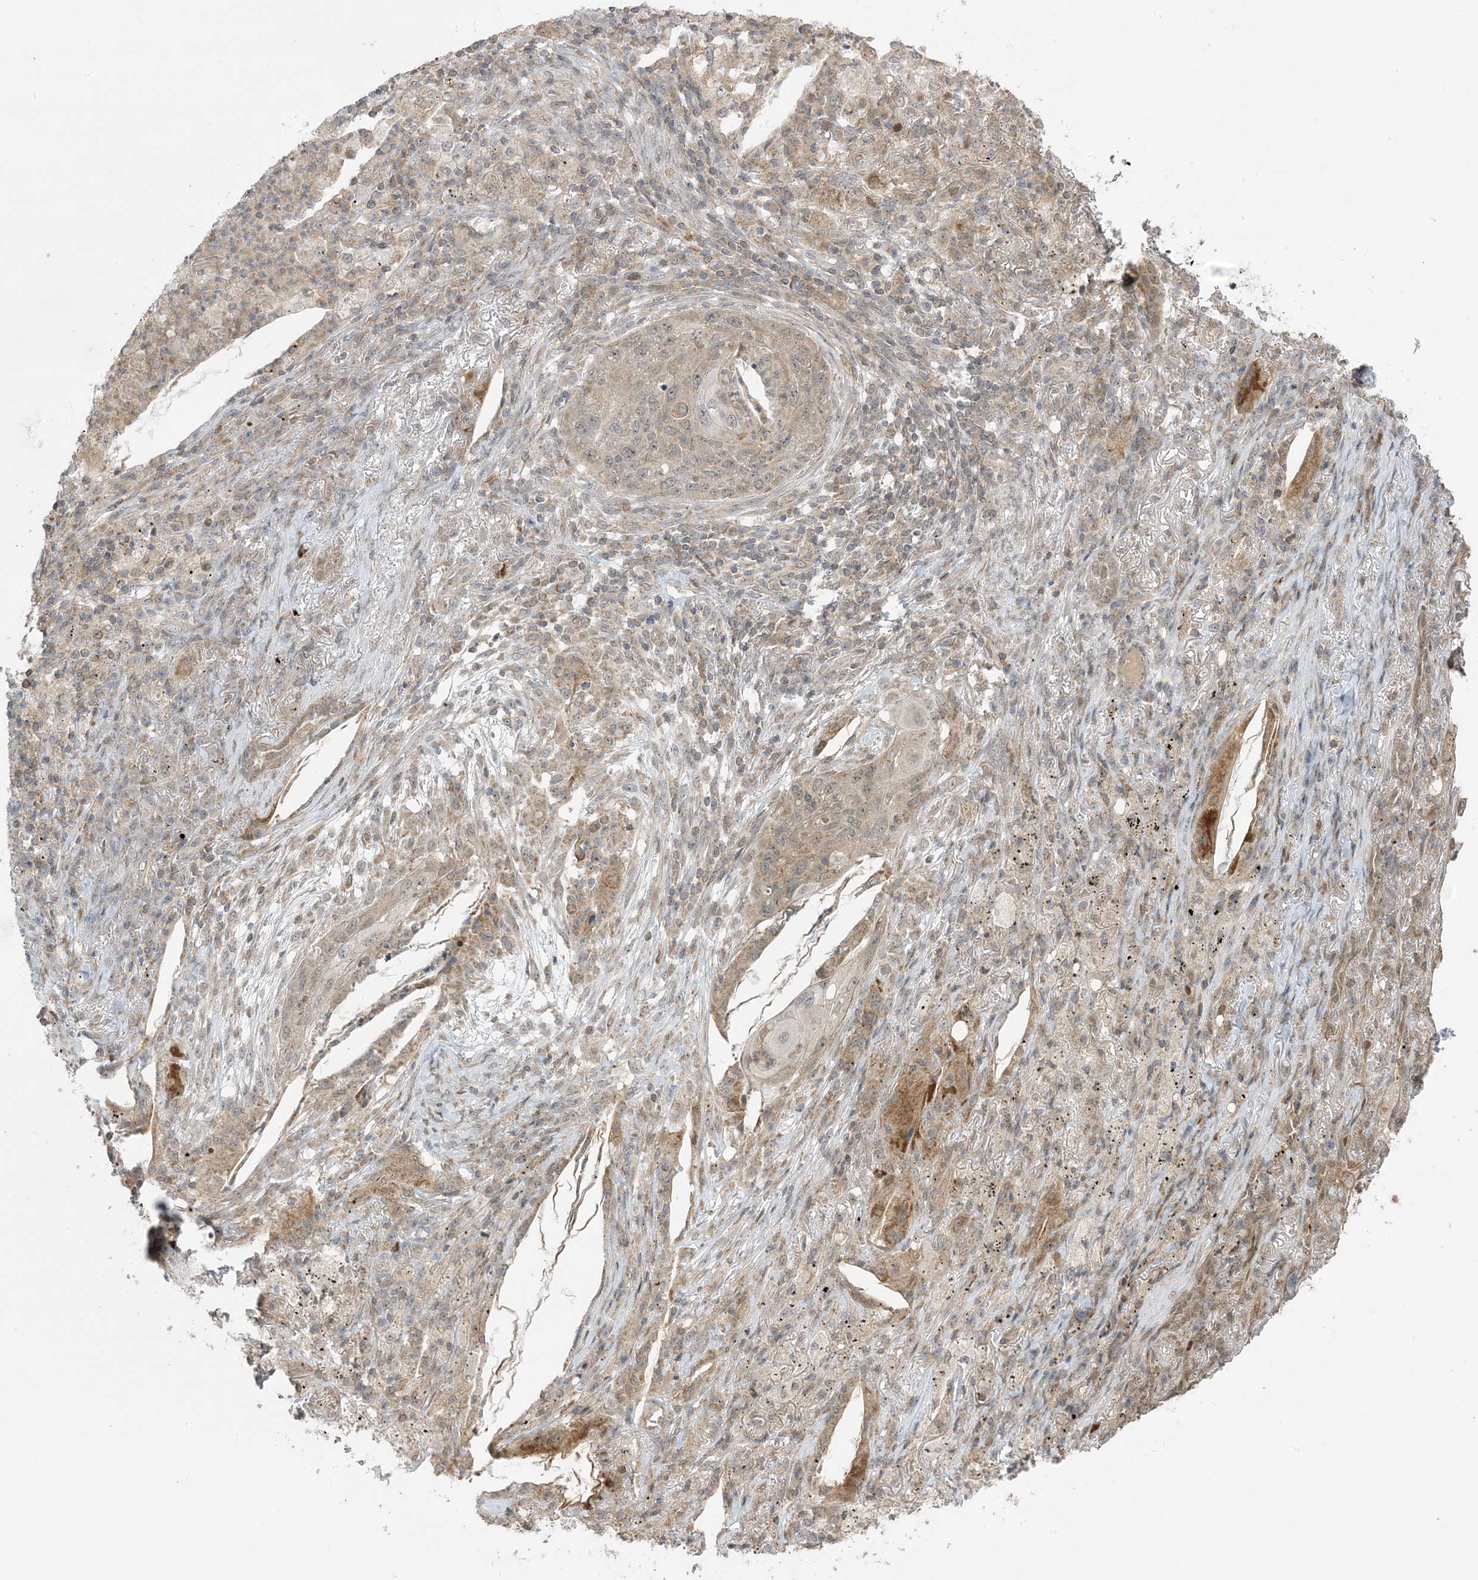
{"staining": {"intensity": "moderate", "quantity": "<25%", "location": "cytoplasmic/membranous"}, "tissue": "lung cancer", "cell_type": "Tumor cells", "image_type": "cancer", "snomed": [{"axis": "morphology", "description": "Squamous cell carcinoma, NOS"}, {"axis": "topography", "description": "Lung"}], "caption": "A brown stain labels moderate cytoplasmic/membranous staining of a protein in lung cancer tumor cells.", "gene": "PHLDB2", "patient": {"sex": "female", "age": 63}}